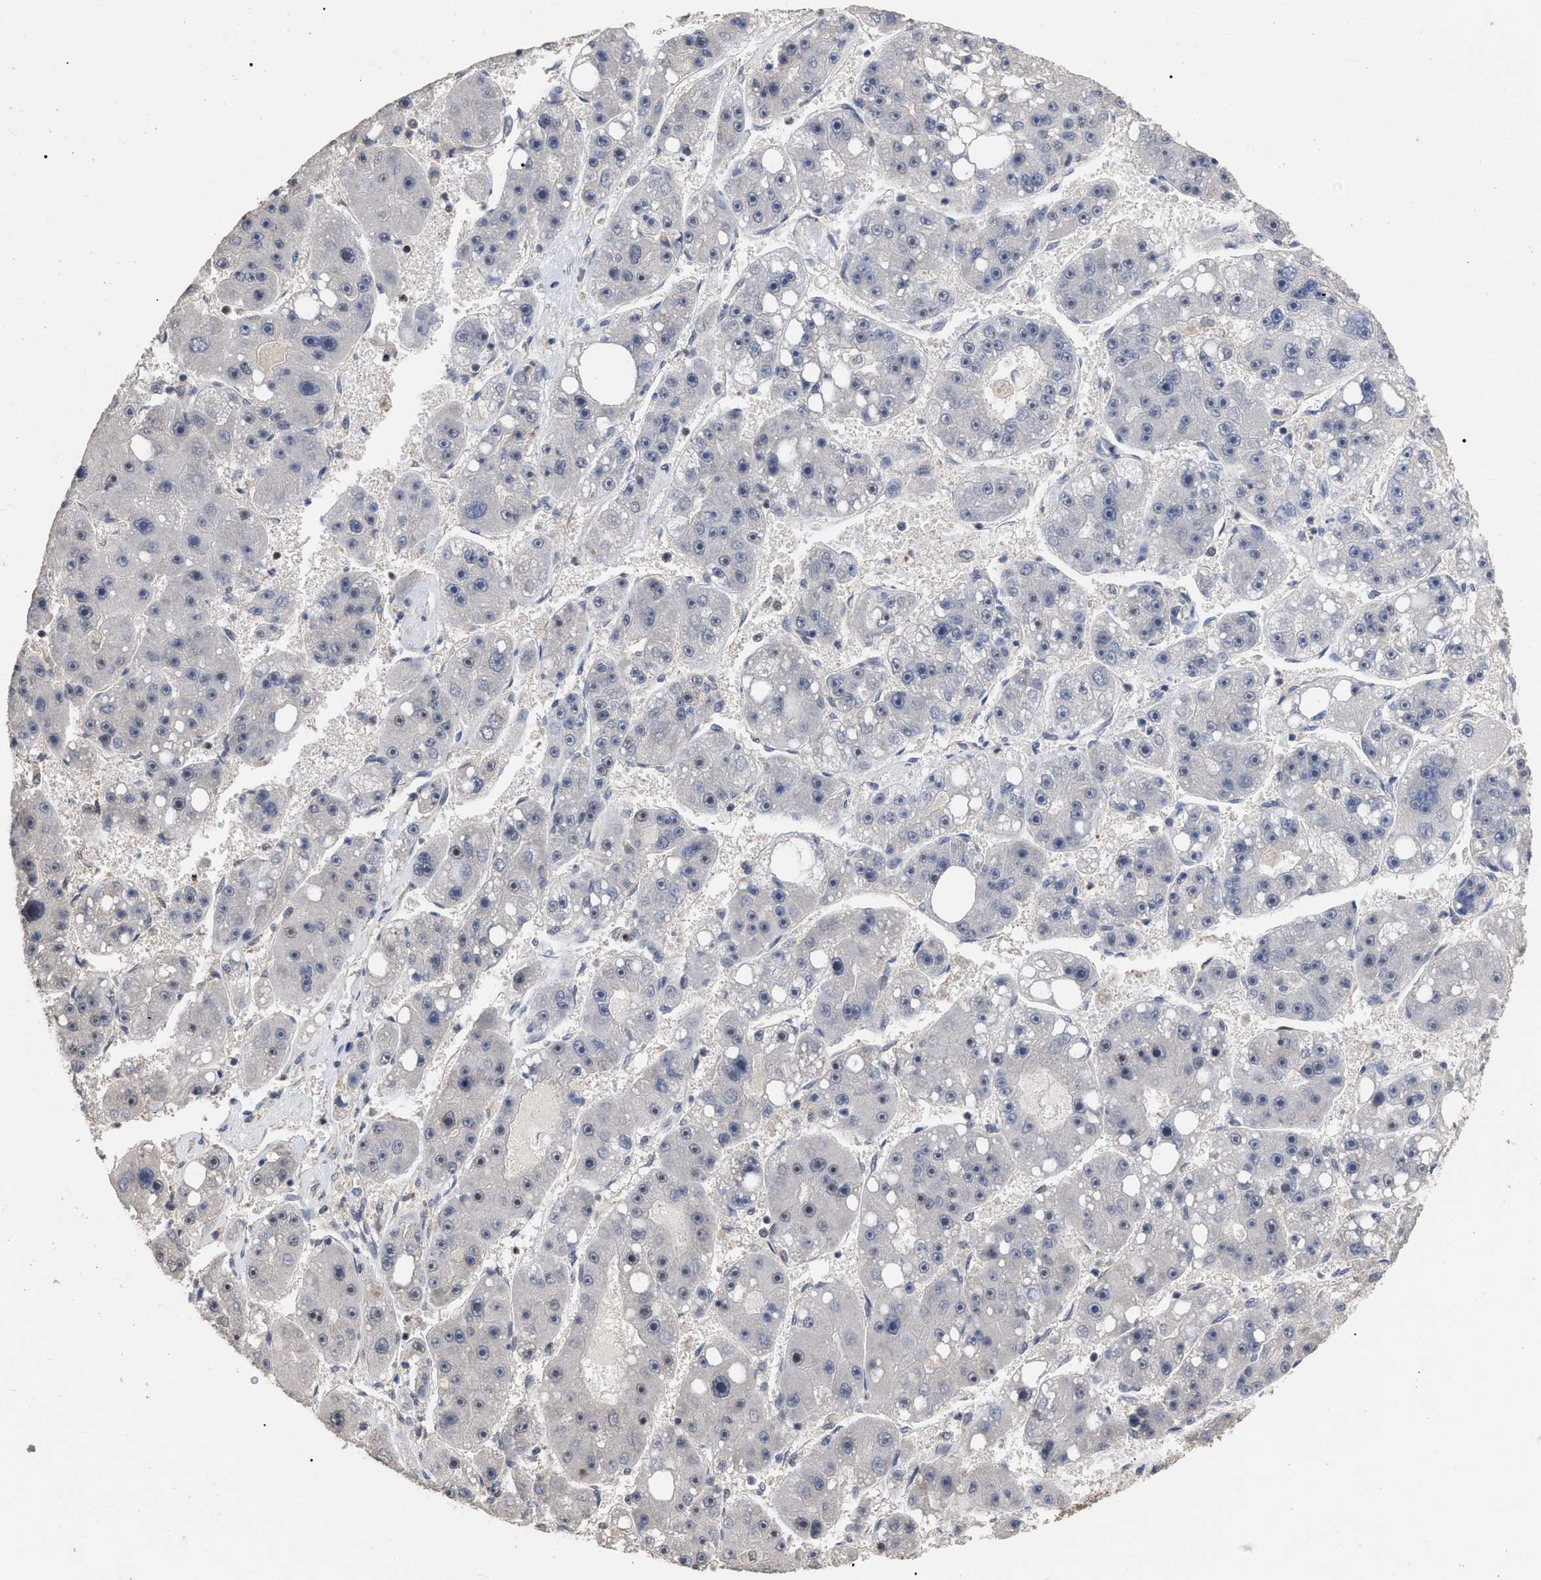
{"staining": {"intensity": "weak", "quantity": "<25%", "location": "nuclear"}, "tissue": "liver cancer", "cell_type": "Tumor cells", "image_type": "cancer", "snomed": [{"axis": "morphology", "description": "Carcinoma, Hepatocellular, NOS"}, {"axis": "topography", "description": "Liver"}], "caption": "Immunohistochemical staining of human liver hepatocellular carcinoma reveals no significant staining in tumor cells. (DAB immunohistochemistry (IHC) visualized using brightfield microscopy, high magnification).", "gene": "JAZF1", "patient": {"sex": "female", "age": 61}}